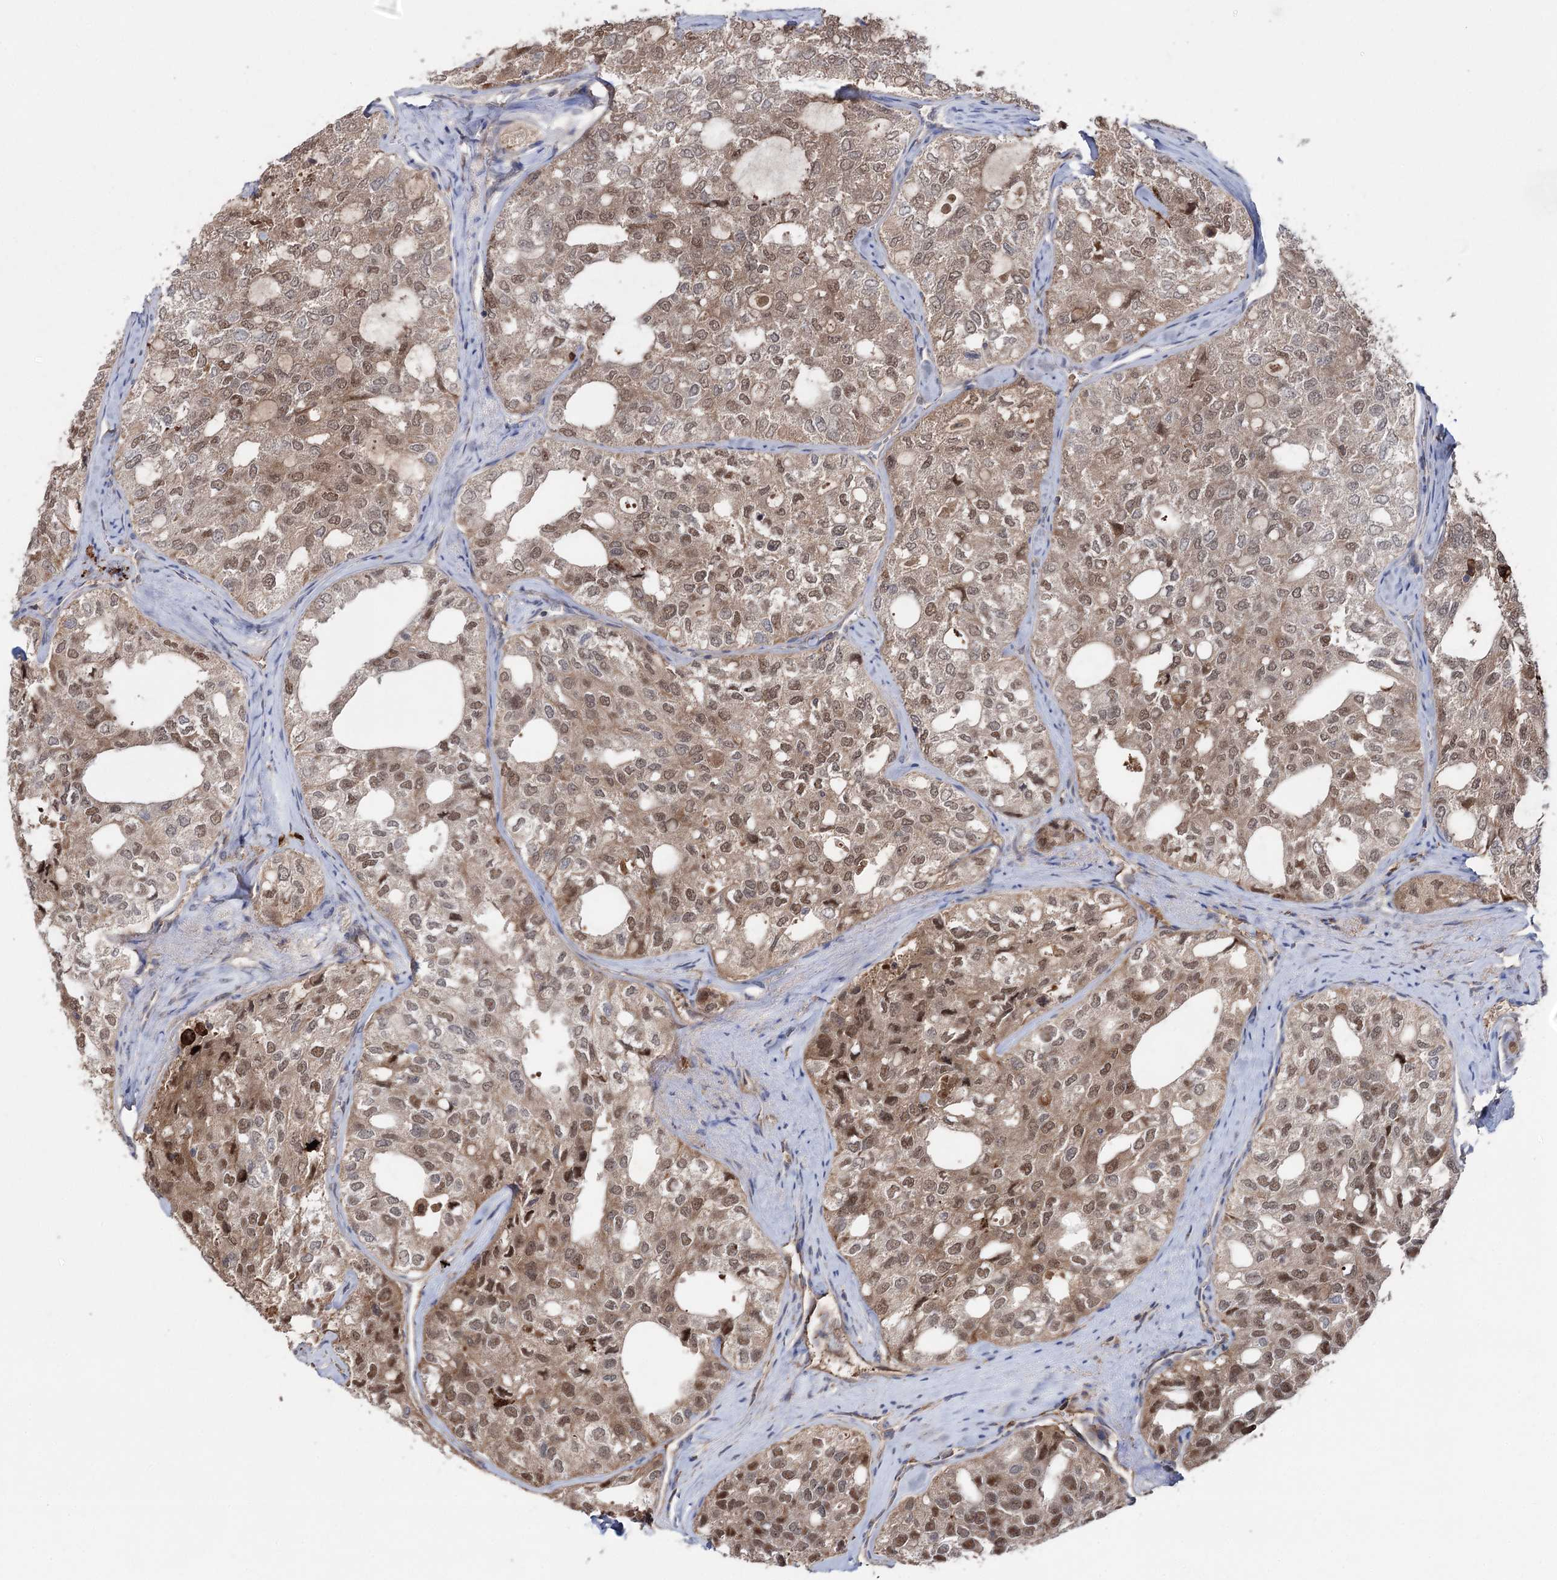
{"staining": {"intensity": "moderate", "quantity": ">75%", "location": "cytoplasmic/membranous,nuclear"}, "tissue": "thyroid cancer", "cell_type": "Tumor cells", "image_type": "cancer", "snomed": [{"axis": "morphology", "description": "Follicular adenoma carcinoma, NOS"}, {"axis": "topography", "description": "Thyroid gland"}], "caption": "The image exhibits immunohistochemical staining of thyroid cancer (follicular adenoma carcinoma). There is moderate cytoplasmic/membranous and nuclear expression is present in about >75% of tumor cells.", "gene": "OTUD1", "patient": {"sex": "male", "age": 75}}